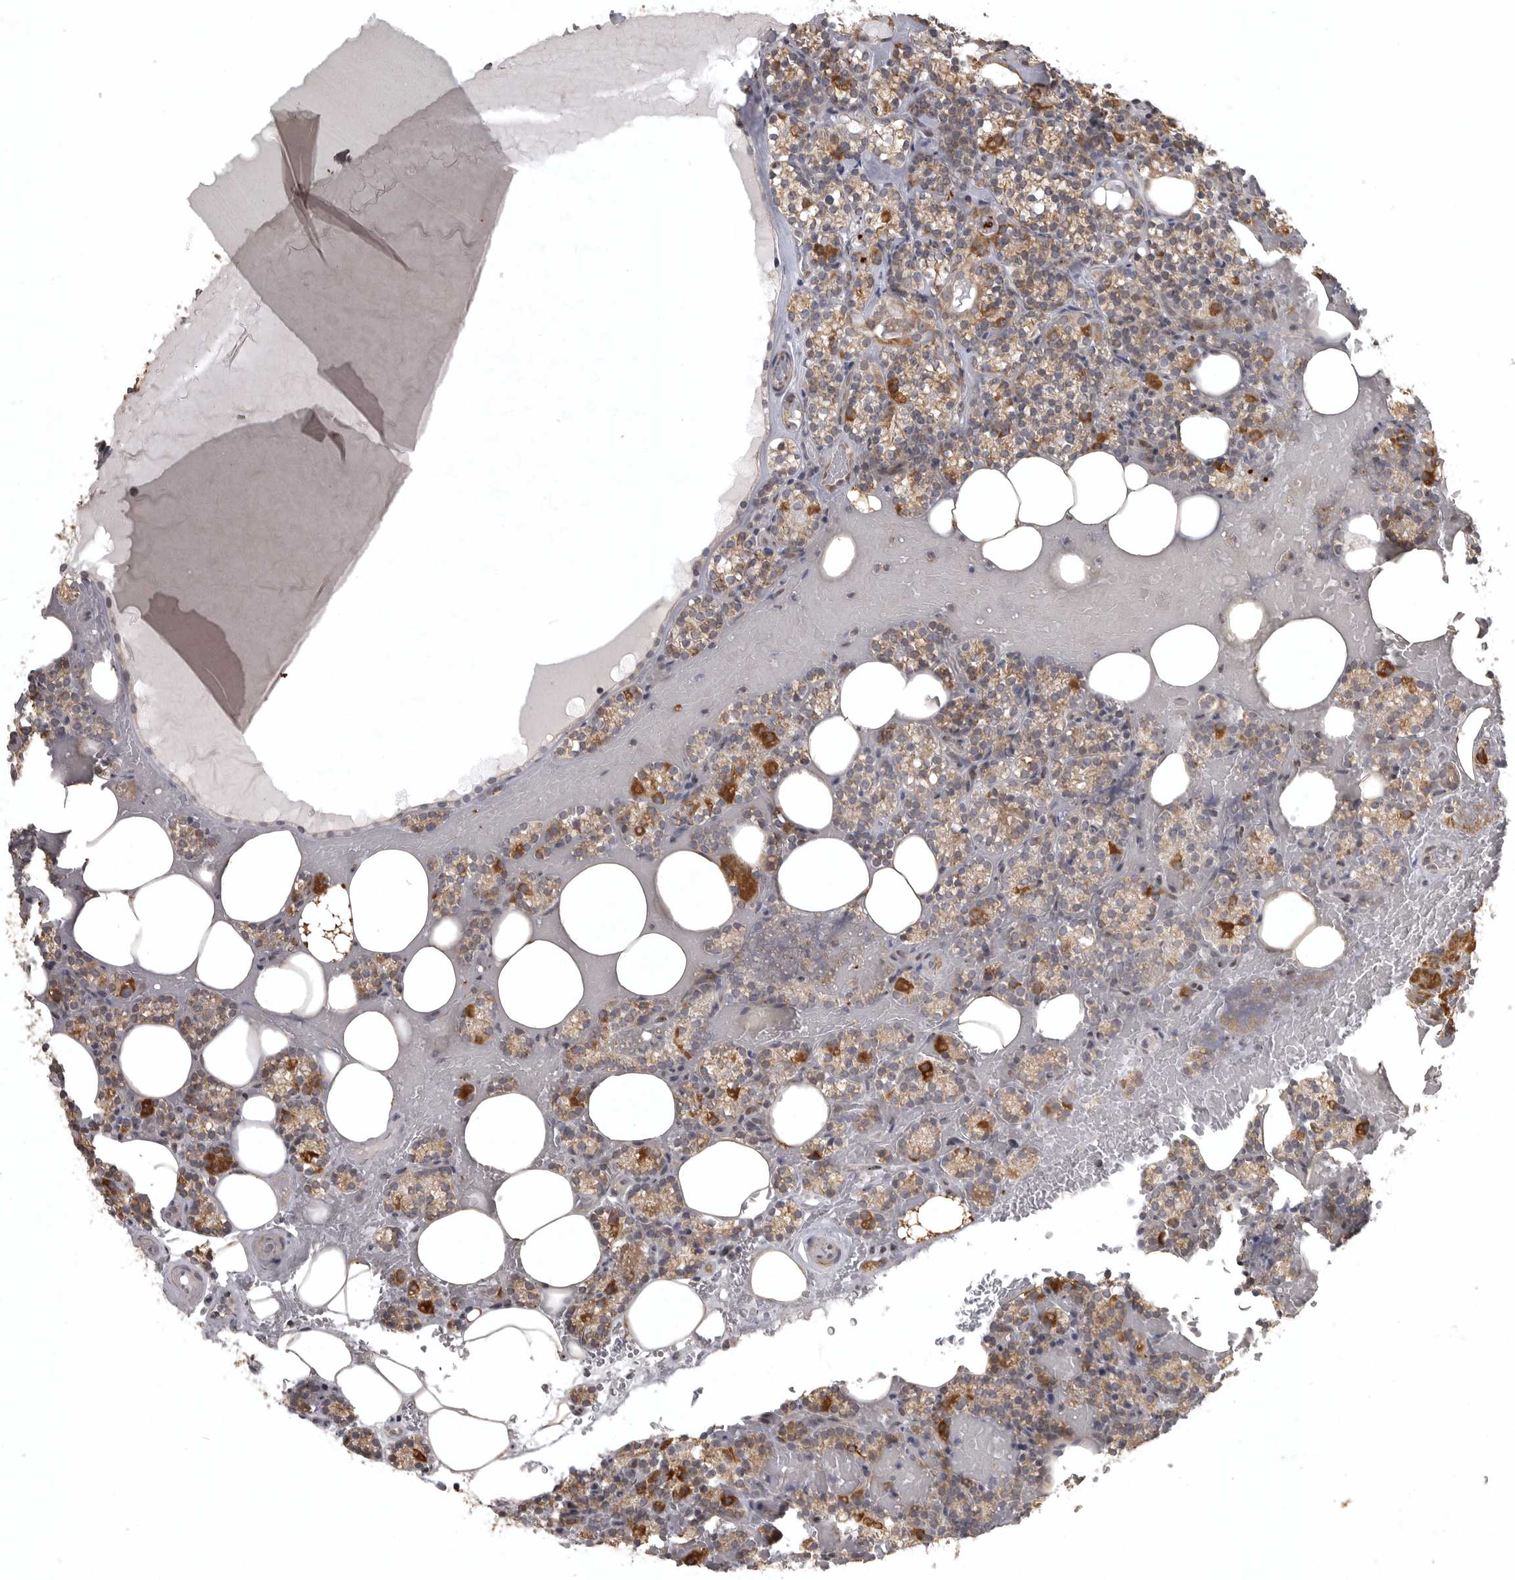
{"staining": {"intensity": "moderate", "quantity": "25%-75%", "location": "cytoplasmic/membranous"}, "tissue": "parathyroid gland", "cell_type": "Glandular cells", "image_type": "normal", "snomed": [{"axis": "morphology", "description": "Normal tissue, NOS"}, {"axis": "topography", "description": "Parathyroid gland"}], "caption": "This is an image of IHC staining of normal parathyroid gland, which shows moderate positivity in the cytoplasmic/membranous of glandular cells.", "gene": "POLE2", "patient": {"sex": "female", "age": 78}}